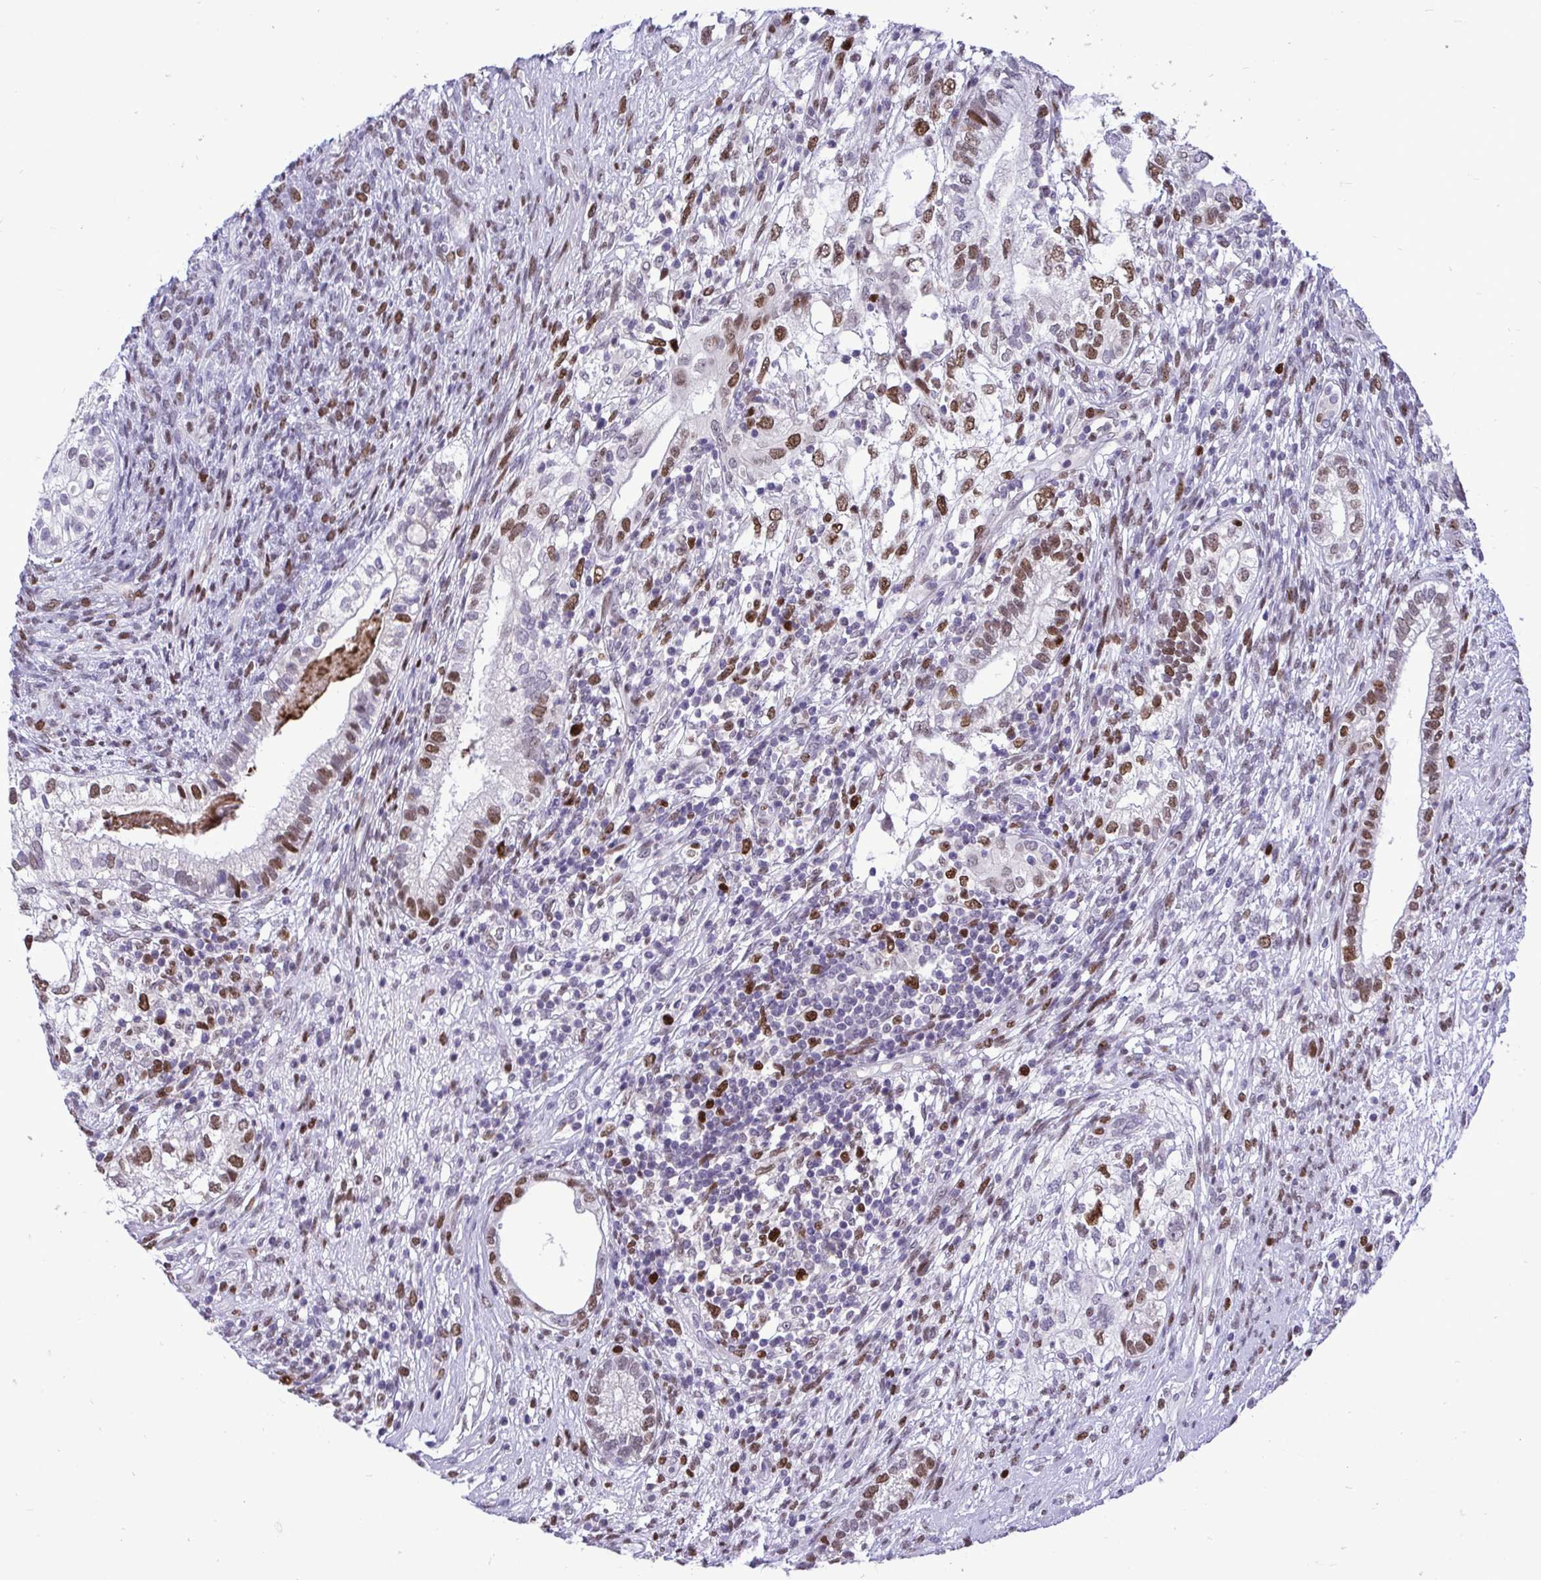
{"staining": {"intensity": "strong", "quantity": "25%-75%", "location": "nuclear"}, "tissue": "testis cancer", "cell_type": "Tumor cells", "image_type": "cancer", "snomed": [{"axis": "morphology", "description": "Seminoma, NOS"}, {"axis": "morphology", "description": "Carcinoma, Embryonal, NOS"}, {"axis": "topography", "description": "Testis"}], "caption": "Human testis cancer (seminoma) stained with a brown dye exhibits strong nuclear positive expression in about 25%-75% of tumor cells.", "gene": "C1QL2", "patient": {"sex": "male", "age": 41}}